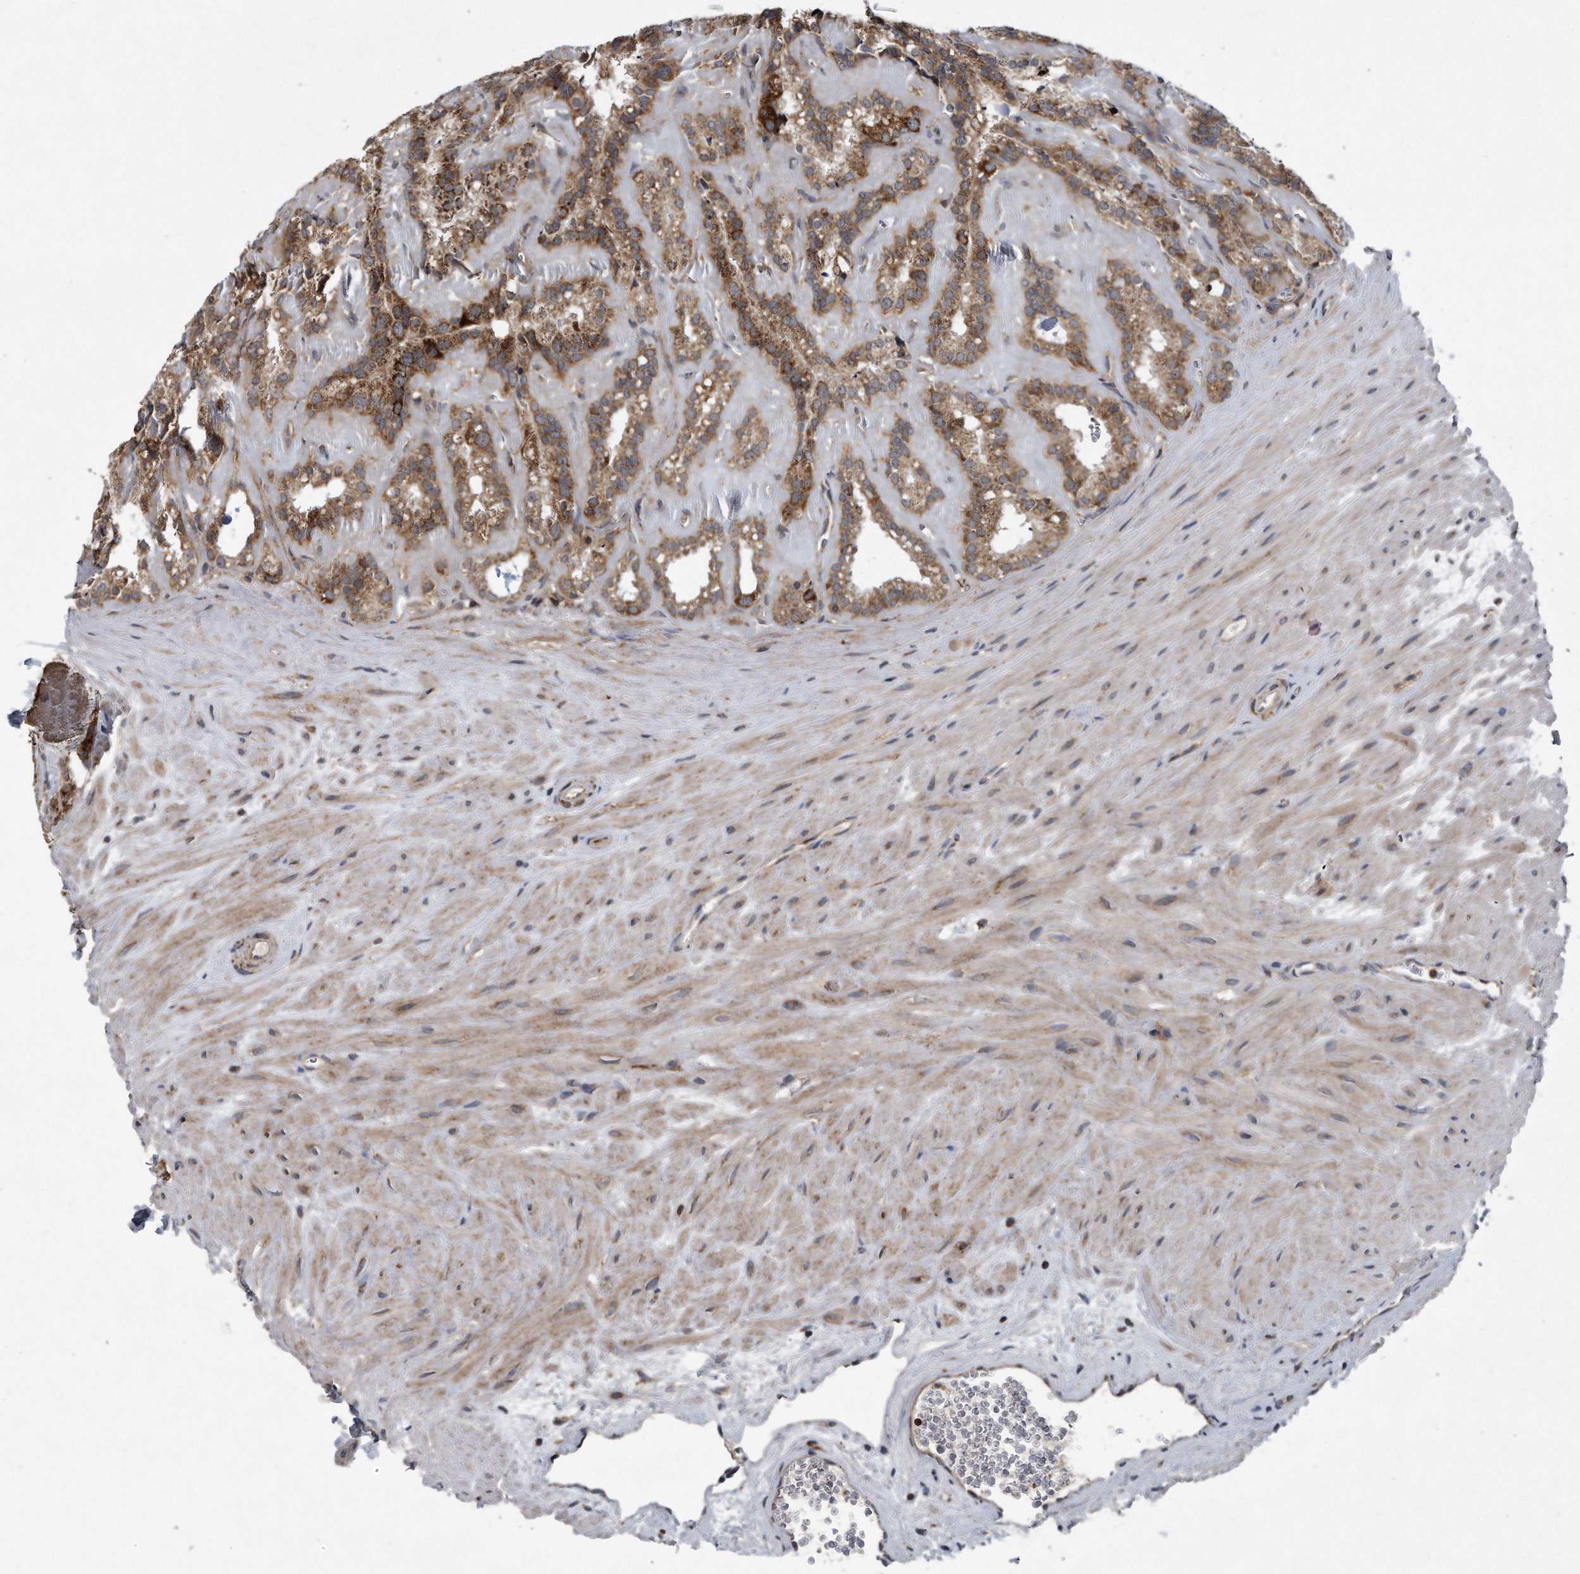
{"staining": {"intensity": "moderate", "quantity": ">75%", "location": "cytoplasmic/membranous"}, "tissue": "seminal vesicle", "cell_type": "Glandular cells", "image_type": "normal", "snomed": [{"axis": "morphology", "description": "Normal tissue, NOS"}, {"axis": "topography", "description": "Prostate"}, {"axis": "topography", "description": "Seminal veicle"}], "caption": "Protein expression by immunohistochemistry reveals moderate cytoplasmic/membranous expression in approximately >75% of glandular cells in normal seminal vesicle.", "gene": "ALPK2", "patient": {"sex": "male", "age": 59}}